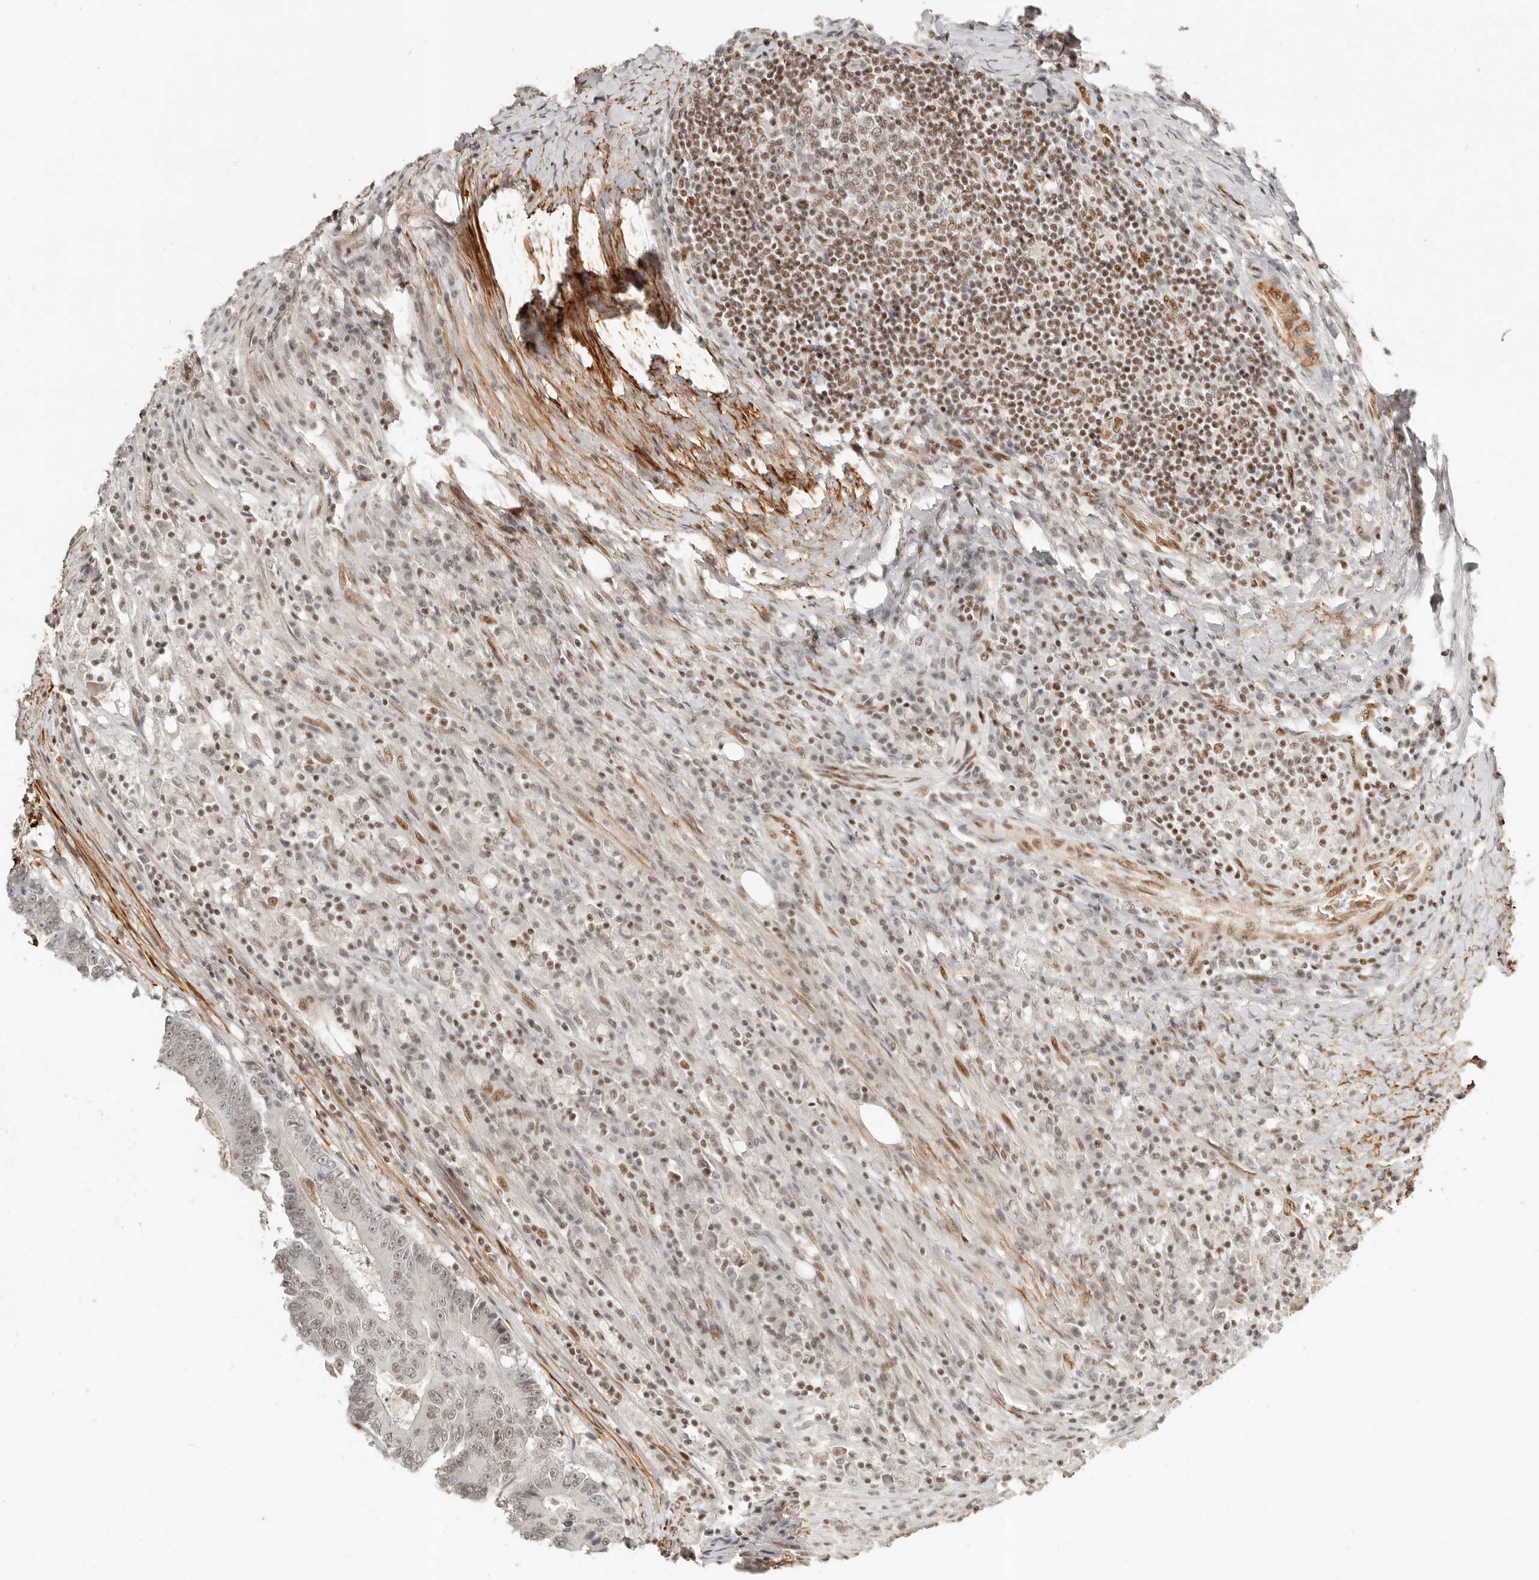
{"staining": {"intensity": "weak", "quantity": "25%-75%", "location": "nuclear"}, "tissue": "colorectal cancer", "cell_type": "Tumor cells", "image_type": "cancer", "snomed": [{"axis": "morphology", "description": "Adenocarcinoma, NOS"}, {"axis": "topography", "description": "Colon"}], "caption": "Tumor cells demonstrate low levels of weak nuclear staining in approximately 25%-75% of cells in human colorectal cancer (adenocarcinoma).", "gene": "GABPA", "patient": {"sex": "male", "age": 83}}